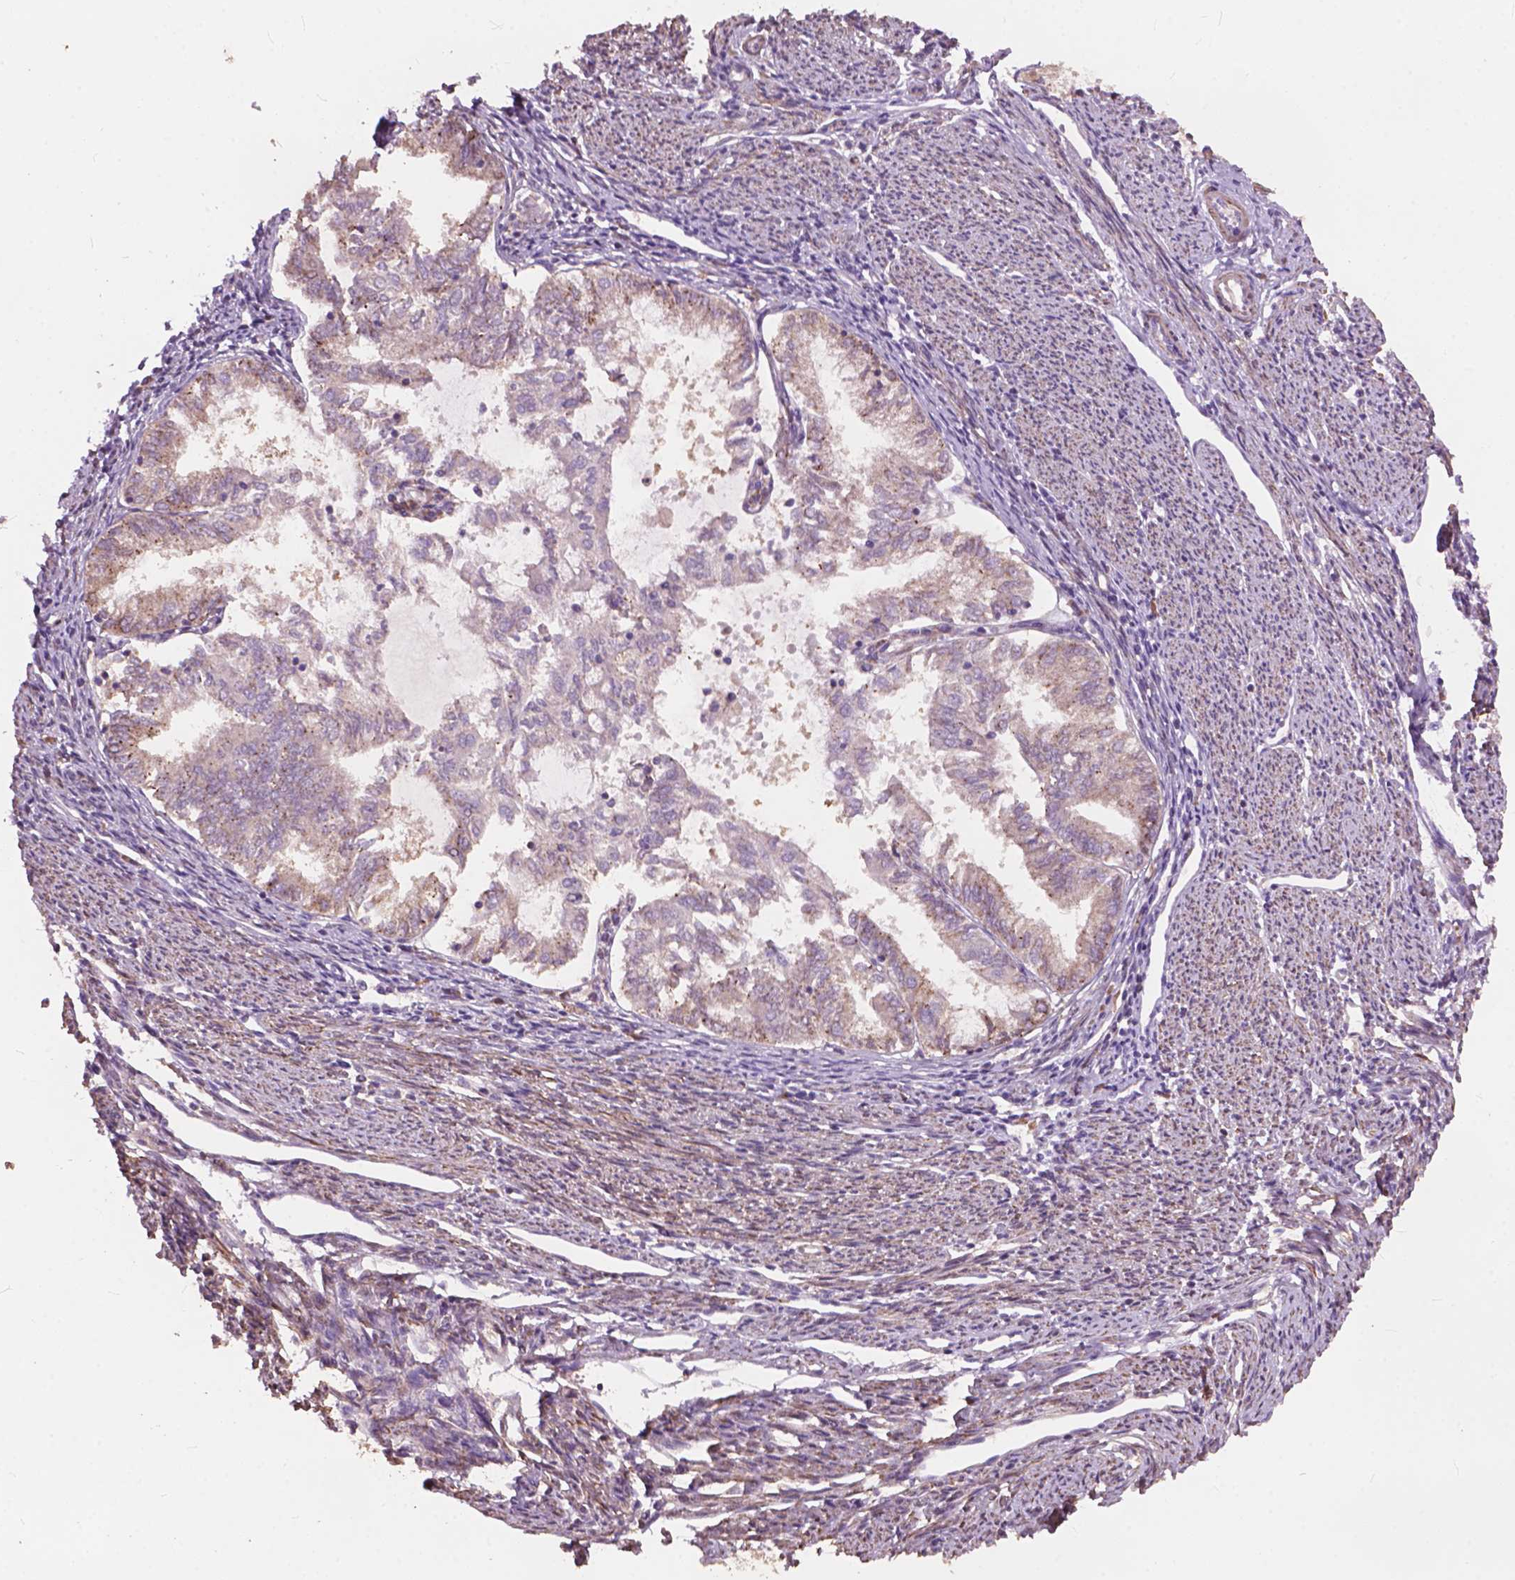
{"staining": {"intensity": "moderate", "quantity": "<25%", "location": "cytoplasmic/membranous"}, "tissue": "endometrial cancer", "cell_type": "Tumor cells", "image_type": "cancer", "snomed": [{"axis": "morphology", "description": "Adenocarcinoma, NOS"}, {"axis": "topography", "description": "Endometrium"}], "caption": "Tumor cells display low levels of moderate cytoplasmic/membranous expression in about <25% of cells in human endometrial adenocarcinoma.", "gene": "FNIP1", "patient": {"sex": "female", "age": 79}}